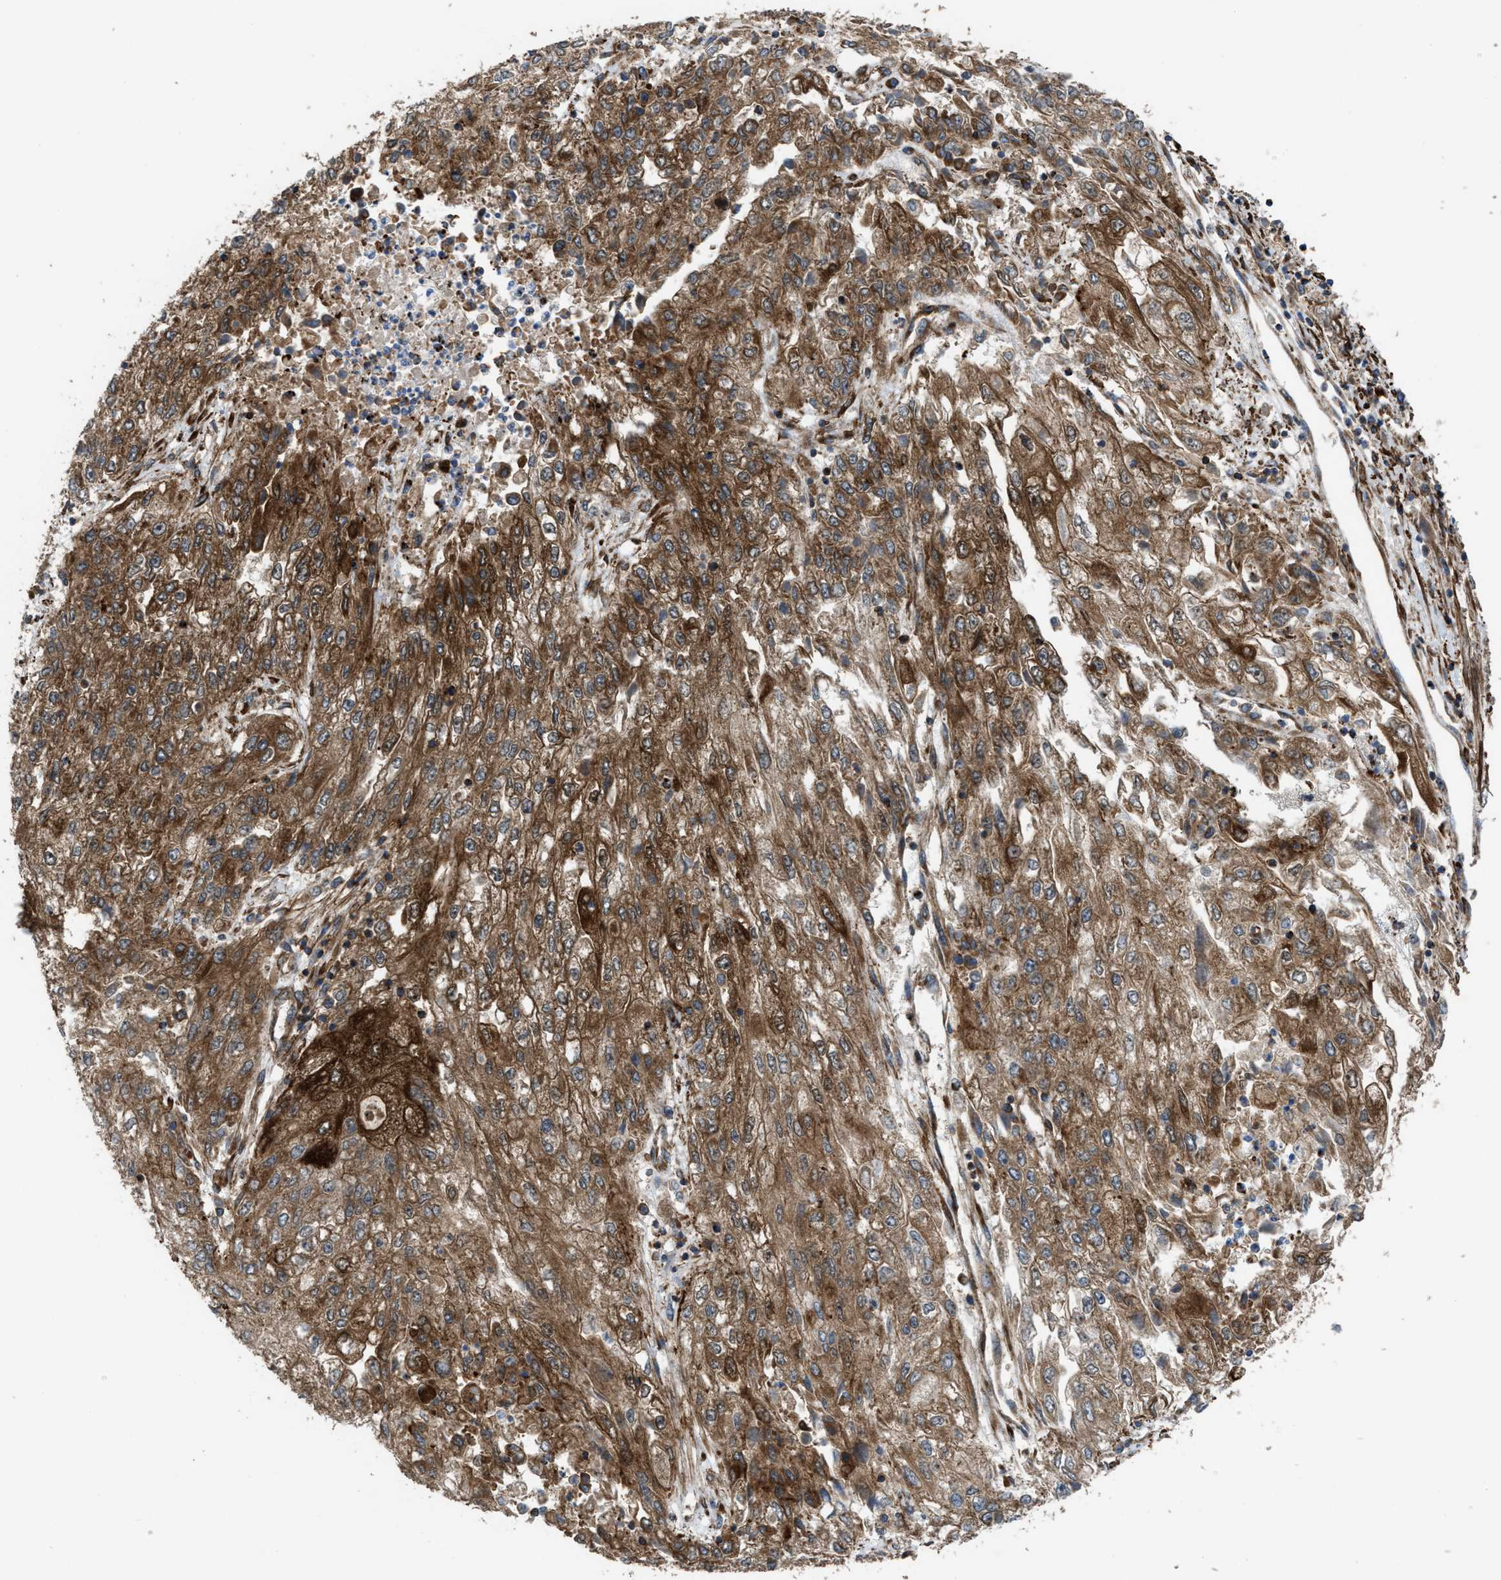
{"staining": {"intensity": "moderate", "quantity": ">75%", "location": "cytoplasmic/membranous"}, "tissue": "endometrial cancer", "cell_type": "Tumor cells", "image_type": "cancer", "snomed": [{"axis": "morphology", "description": "Adenocarcinoma, NOS"}, {"axis": "topography", "description": "Endometrium"}], "caption": "Immunohistochemical staining of endometrial cancer shows medium levels of moderate cytoplasmic/membranous positivity in approximately >75% of tumor cells.", "gene": "EGLN1", "patient": {"sex": "female", "age": 49}}